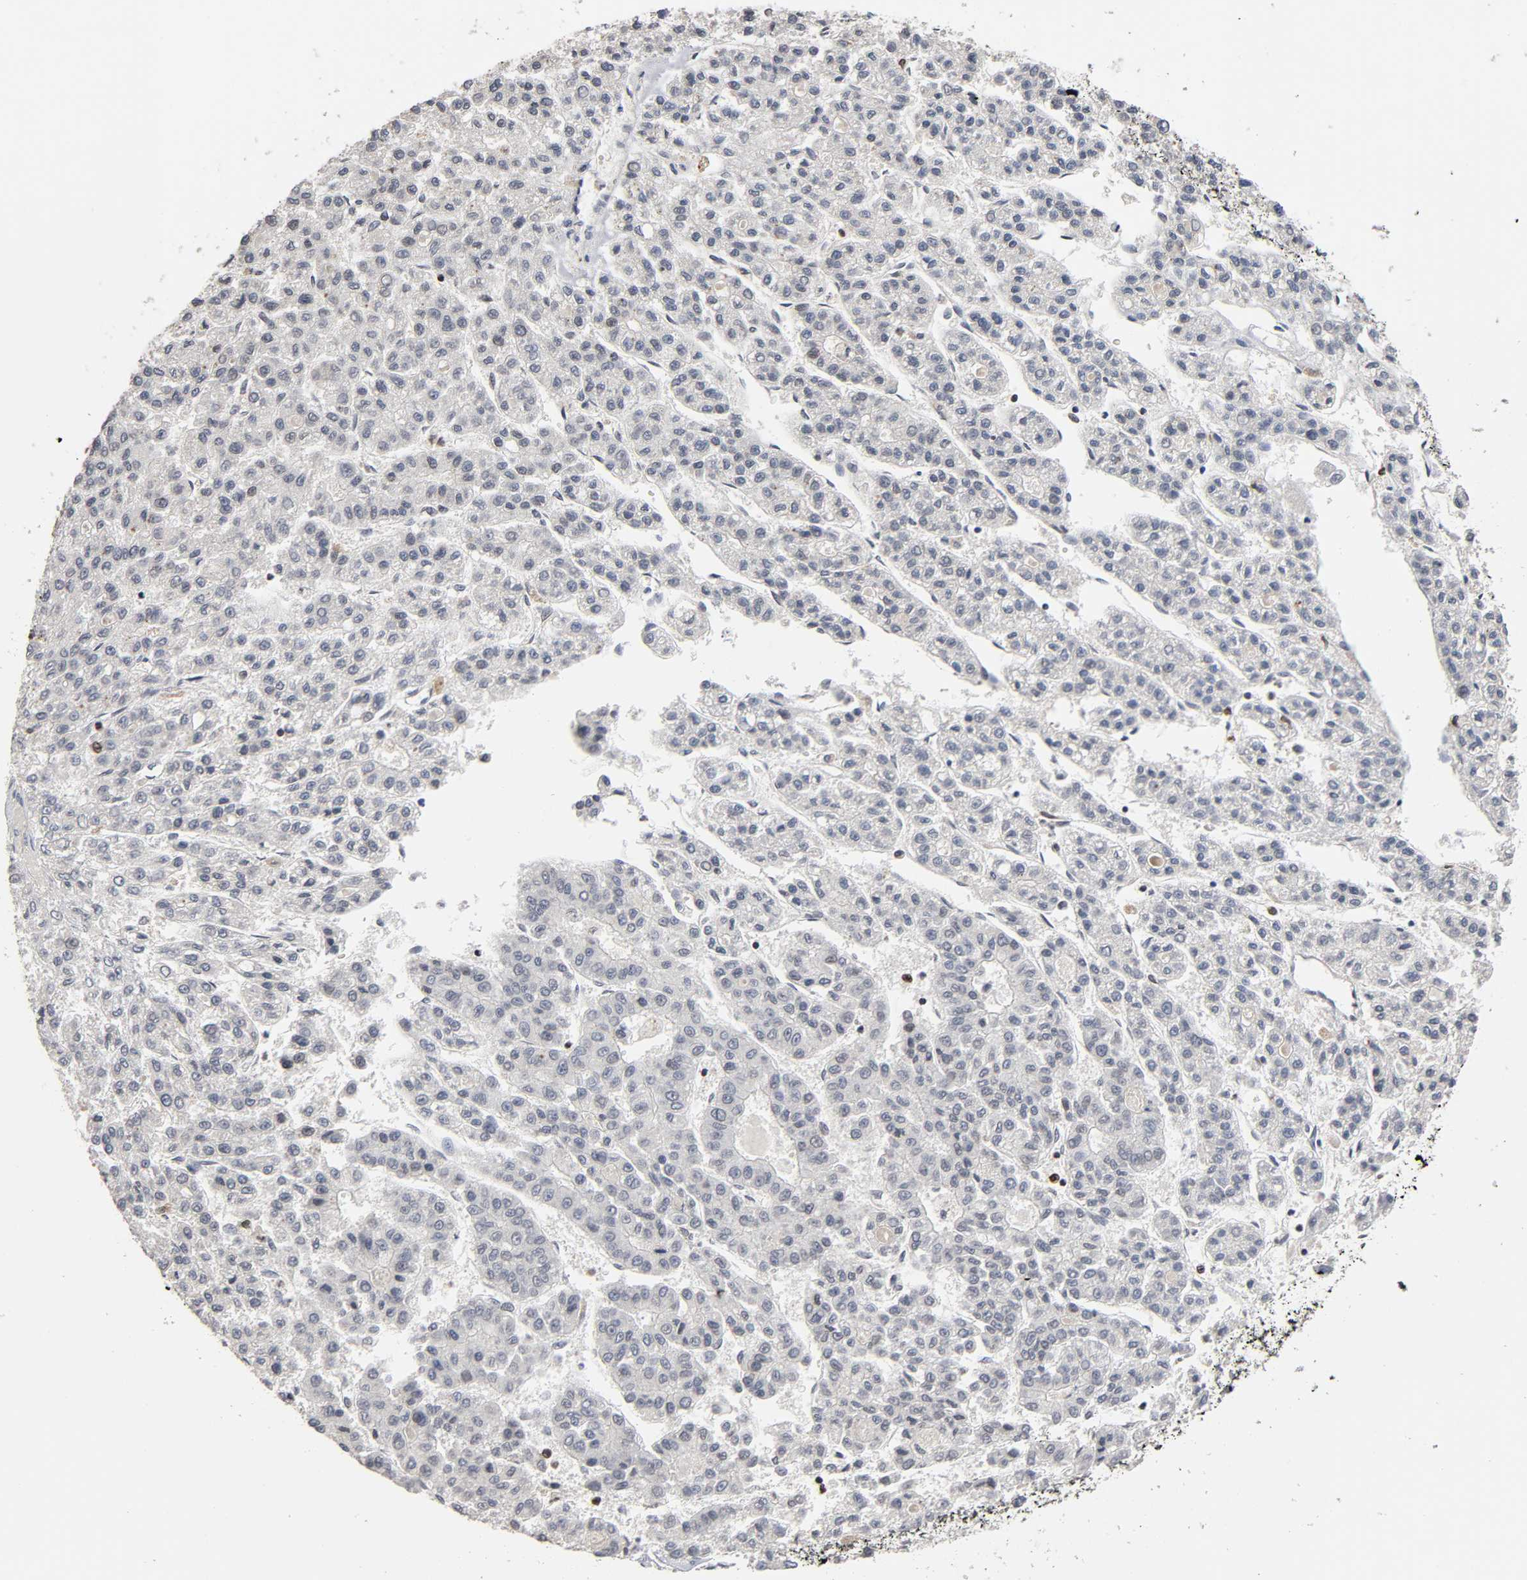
{"staining": {"intensity": "negative", "quantity": "none", "location": "none"}, "tissue": "liver cancer", "cell_type": "Tumor cells", "image_type": "cancer", "snomed": [{"axis": "morphology", "description": "Carcinoma, Hepatocellular, NOS"}, {"axis": "topography", "description": "Liver"}], "caption": "Image shows no protein staining in tumor cells of hepatocellular carcinoma (liver) tissue. (Brightfield microscopy of DAB (3,3'-diaminobenzidine) IHC at high magnification).", "gene": "HDLBP", "patient": {"sex": "male", "age": 70}}